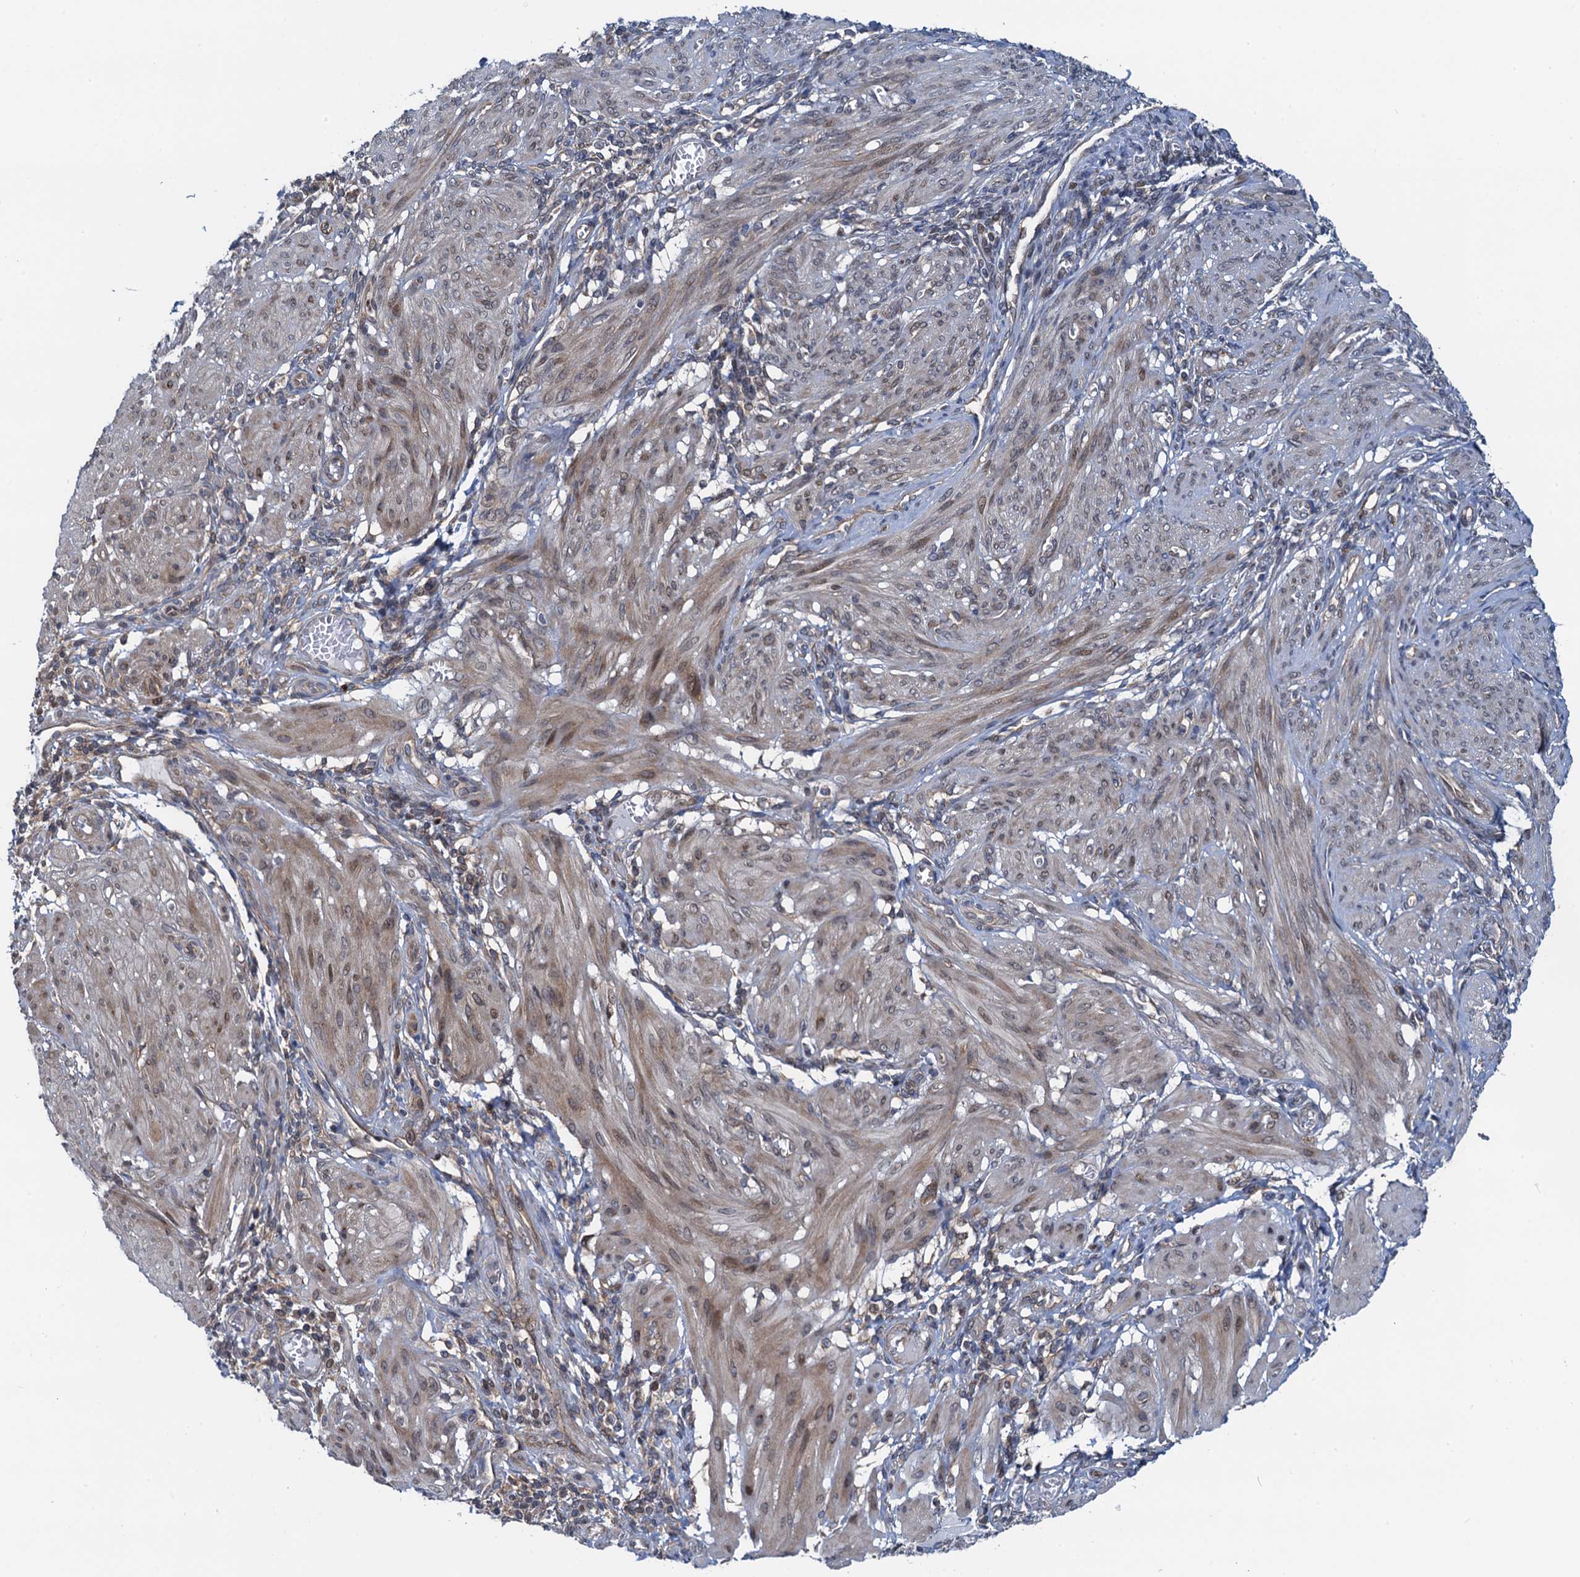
{"staining": {"intensity": "moderate", "quantity": "<25%", "location": "cytoplasmic/membranous,nuclear"}, "tissue": "smooth muscle", "cell_type": "Smooth muscle cells", "image_type": "normal", "snomed": [{"axis": "morphology", "description": "Normal tissue, NOS"}, {"axis": "topography", "description": "Smooth muscle"}], "caption": "Smooth muscle stained with DAB immunohistochemistry demonstrates low levels of moderate cytoplasmic/membranous,nuclear staining in approximately <25% of smooth muscle cells. (Brightfield microscopy of DAB IHC at high magnification).", "gene": "RNF125", "patient": {"sex": "female", "age": 39}}